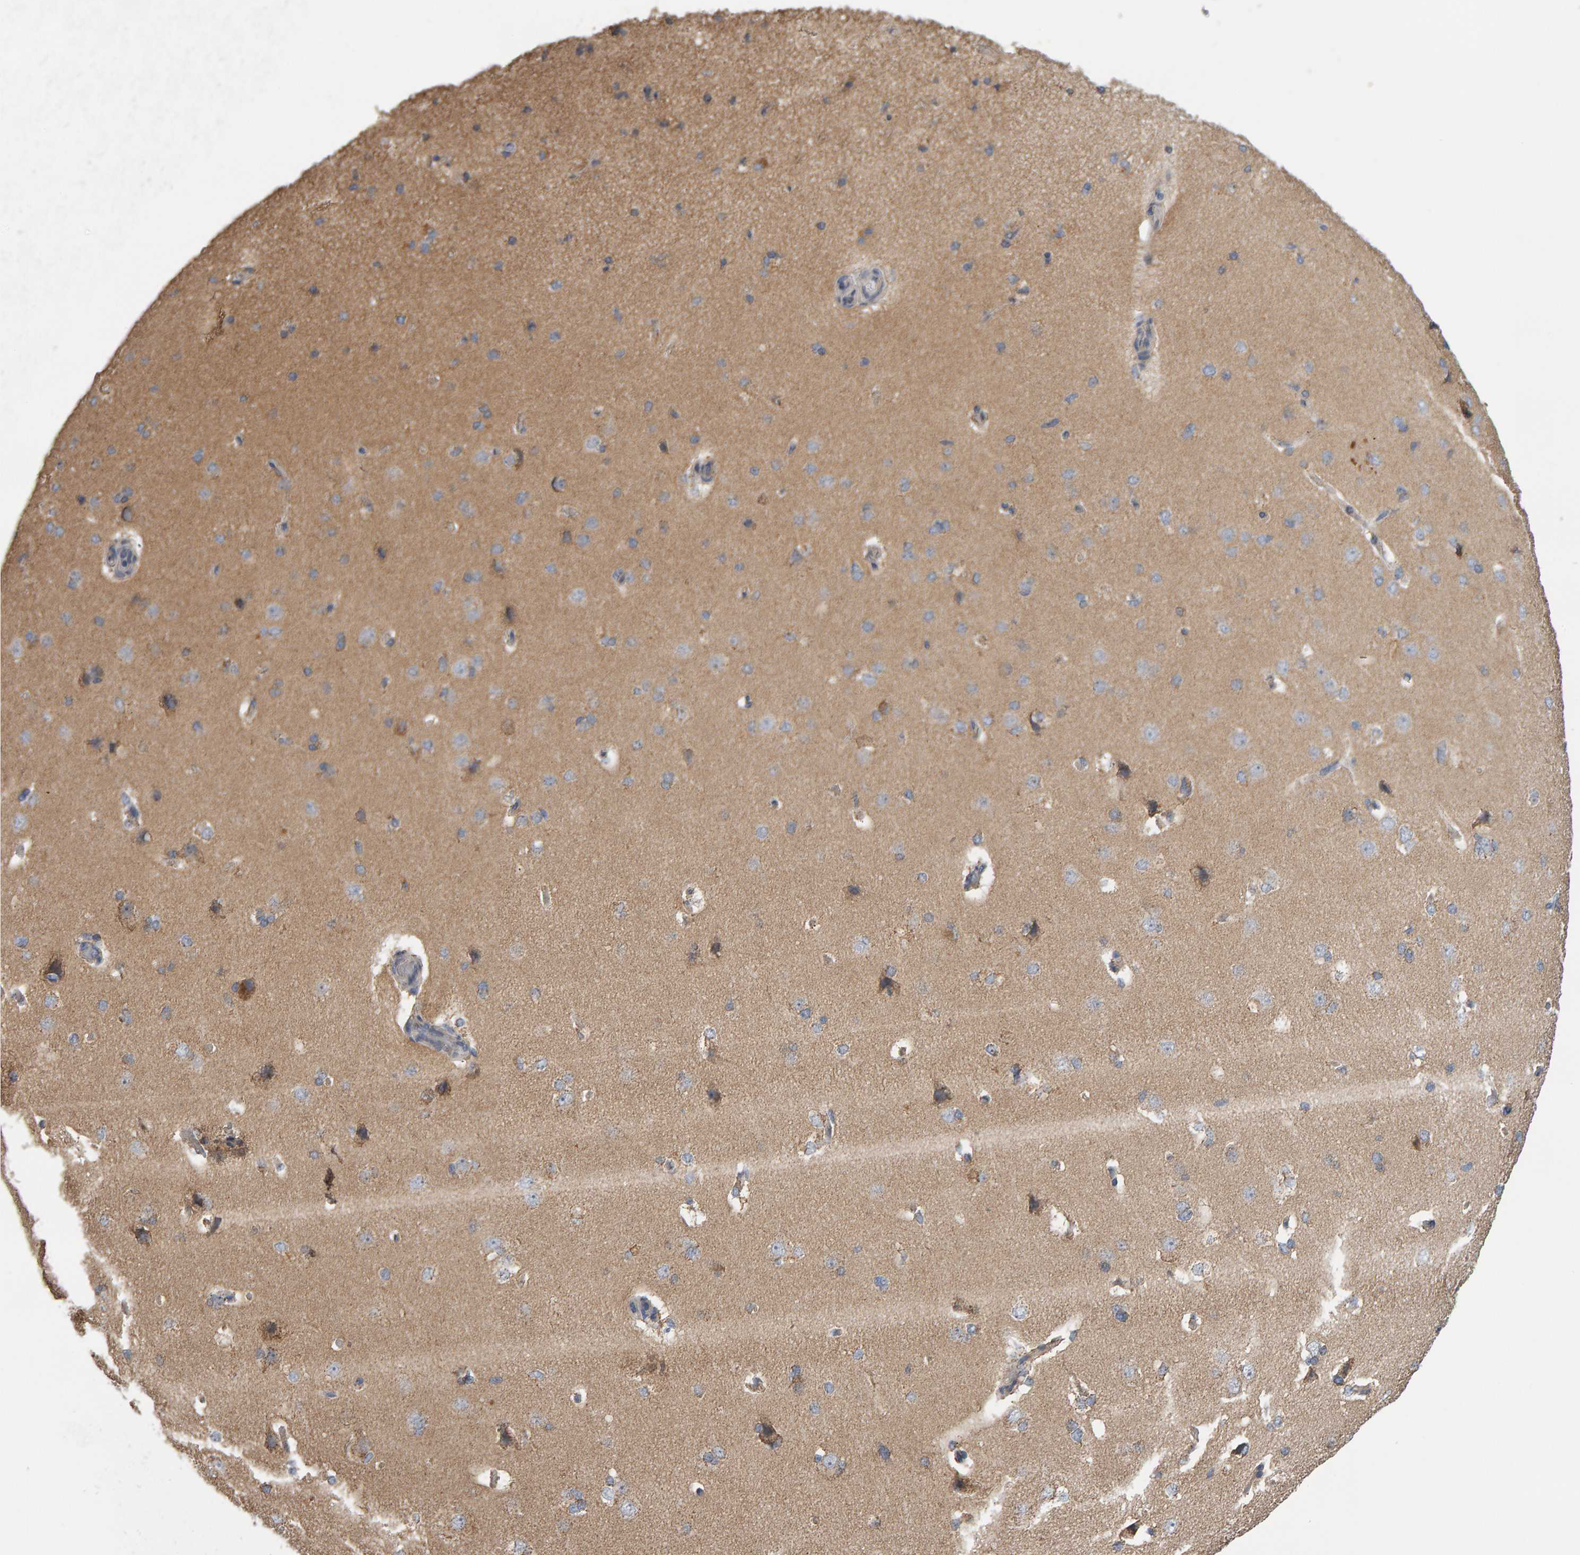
{"staining": {"intensity": "moderate", "quantity": ">75%", "location": "cytoplasmic/membranous"}, "tissue": "cerebral cortex", "cell_type": "Endothelial cells", "image_type": "normal", "snomed": [{"axis": "morphology", "description": "Normal tissue, NOS"}, {"axis": "topography", "description": "Cerebral cortex"}], "caption": "Moderate cytoplasmic/membranous staining for a protein is seen in approximately >75% of endothelial cells of unremarkable cerebral cortex using immunohistochemistry (IHC).", "gene": "TOM1L1", "patient": {"sex": "male", "age": 62}}